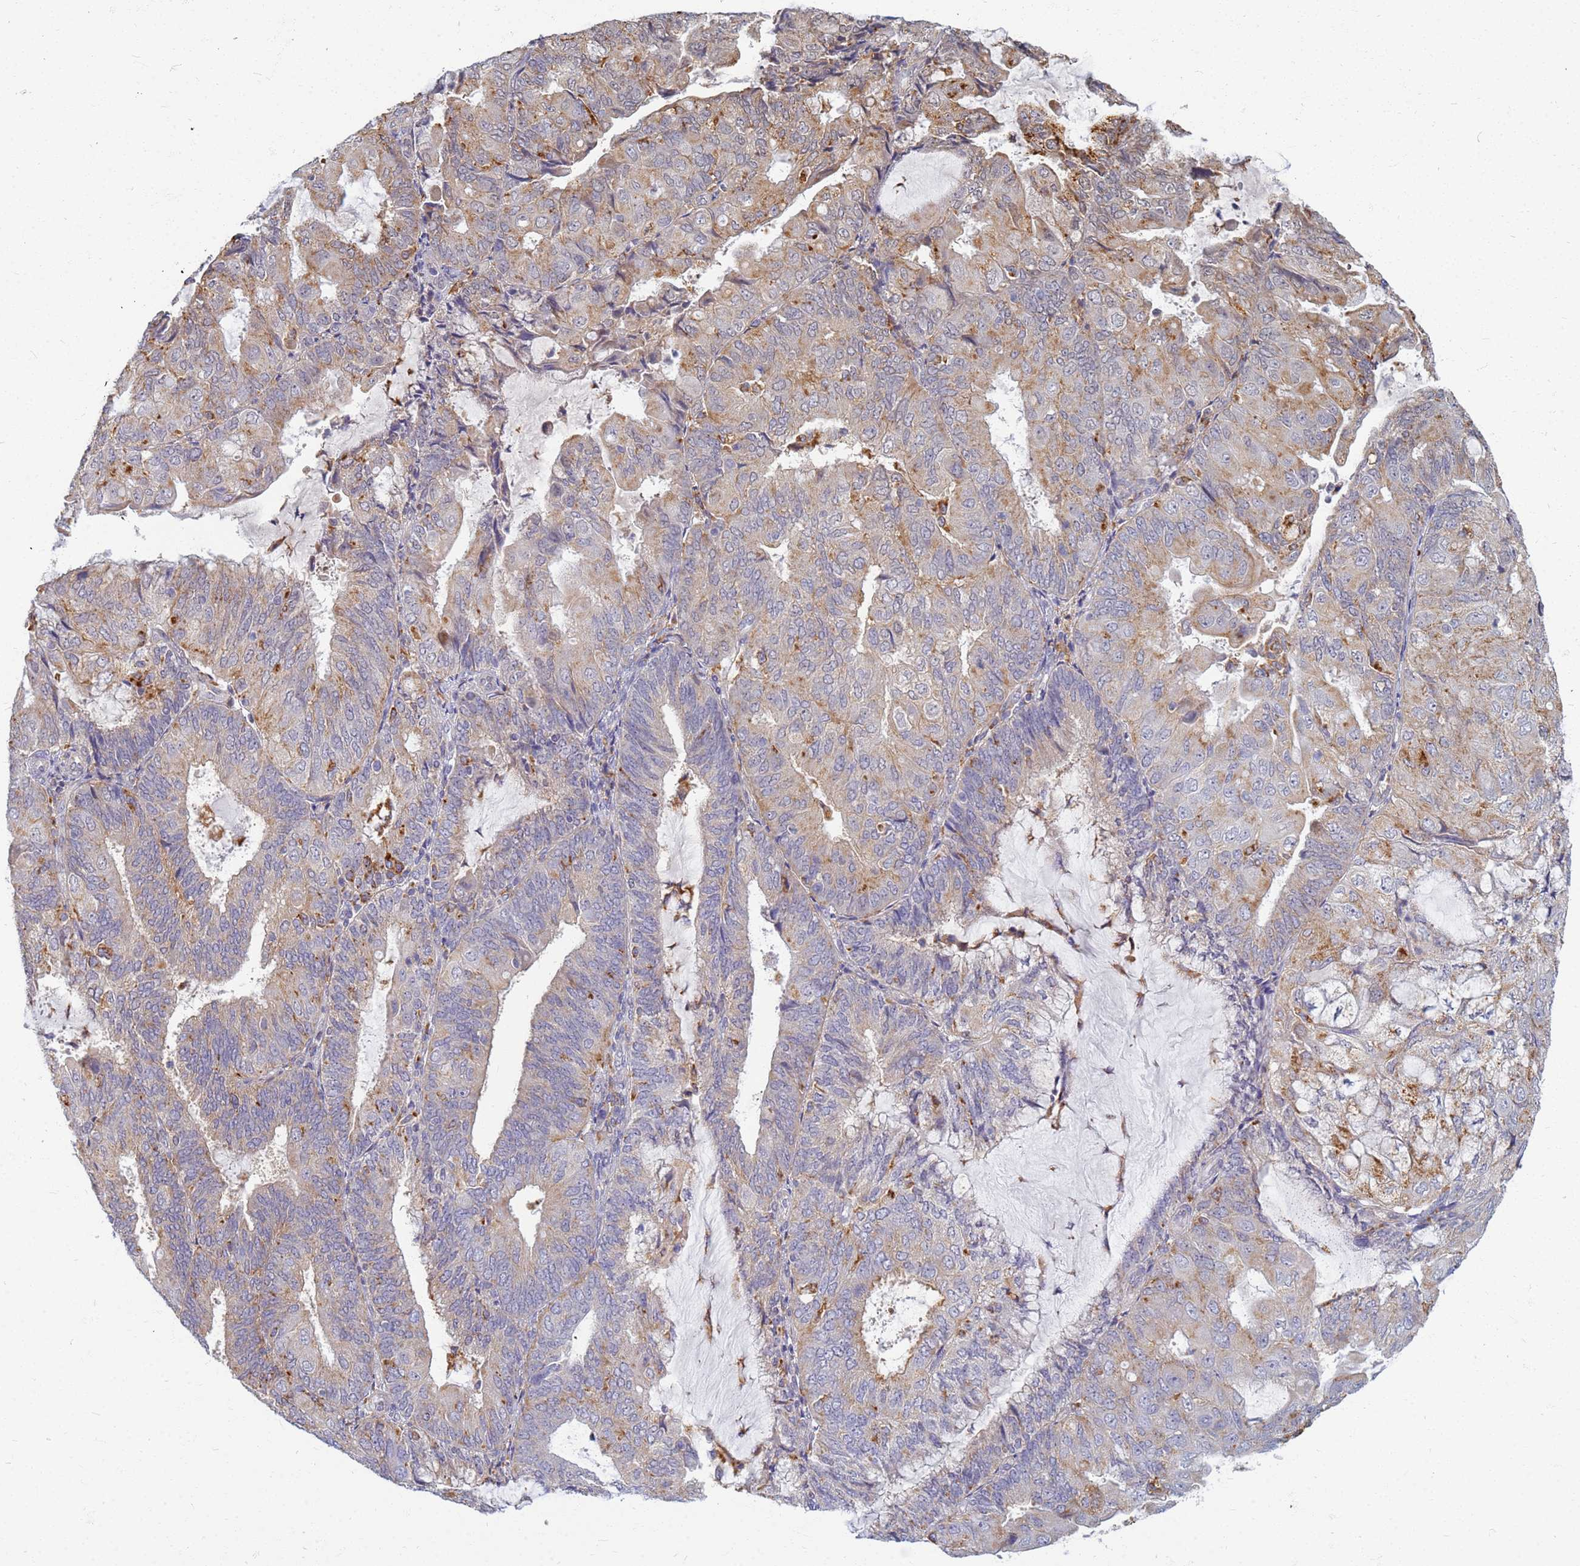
{"staining": {"intensity": "weak", "quantity": "25%-75%", "location": "cytoplasmic/membranous"}, "tissue": "endometrial cancer", "cell_type": "Tumor cells", "image_type": "cancer", "snomed": [{"axis": "morphology", "description": "Adenocarcinoma, NOS"}, {"axis": "topography", "description": "Endometrium"}], "caption": "Endometrial adenocarcinoma stained with immunohistochemistry demonstrates weak cytoplasmic/membranous staining in about 25%-75% of tumor cells.", "gene": "ATP6V1E1", "patient": {"sex": "female", "age": 81}}